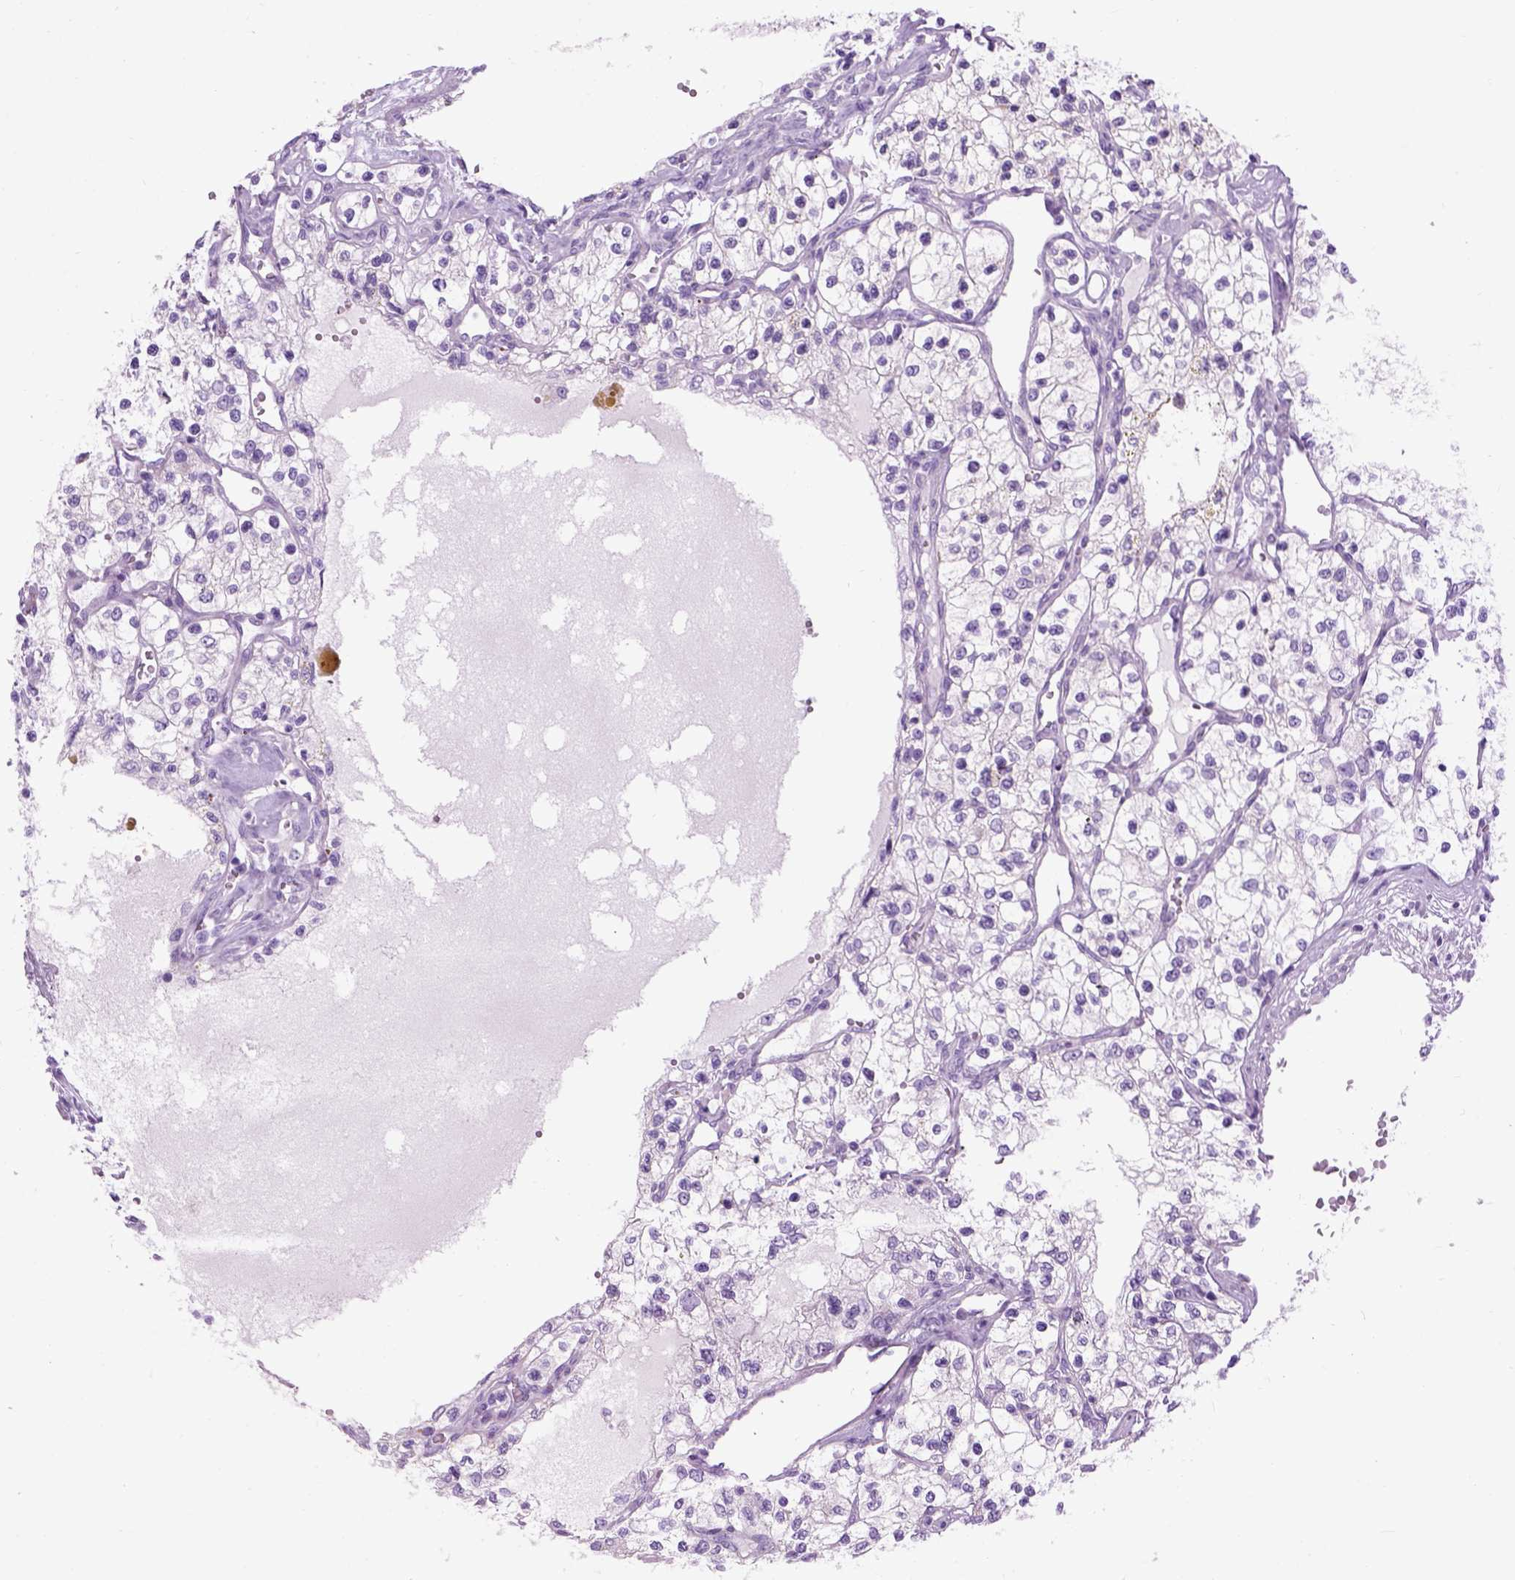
{"staining": {"intensity": "negative", "quantity": "none", "location": "none"}, "tissue": "renal cancer", "cell_type": "Tumor cells", "image_type": "cancer", "snomed": [{"axis": "morphology", "description": "Adenocarcinoma, NOS"}, {"axis": "topography", "description": "Kidney"}], "caption": "This photomicrograph is of renal cancer (adenocarcinoma) stained with IHC to label a protein in brown with the nuclei are counter-stained blue. There is no staining in tumor cells.", "gene": "GABRB2", "patient": {"sex": "female", "age": 69}}